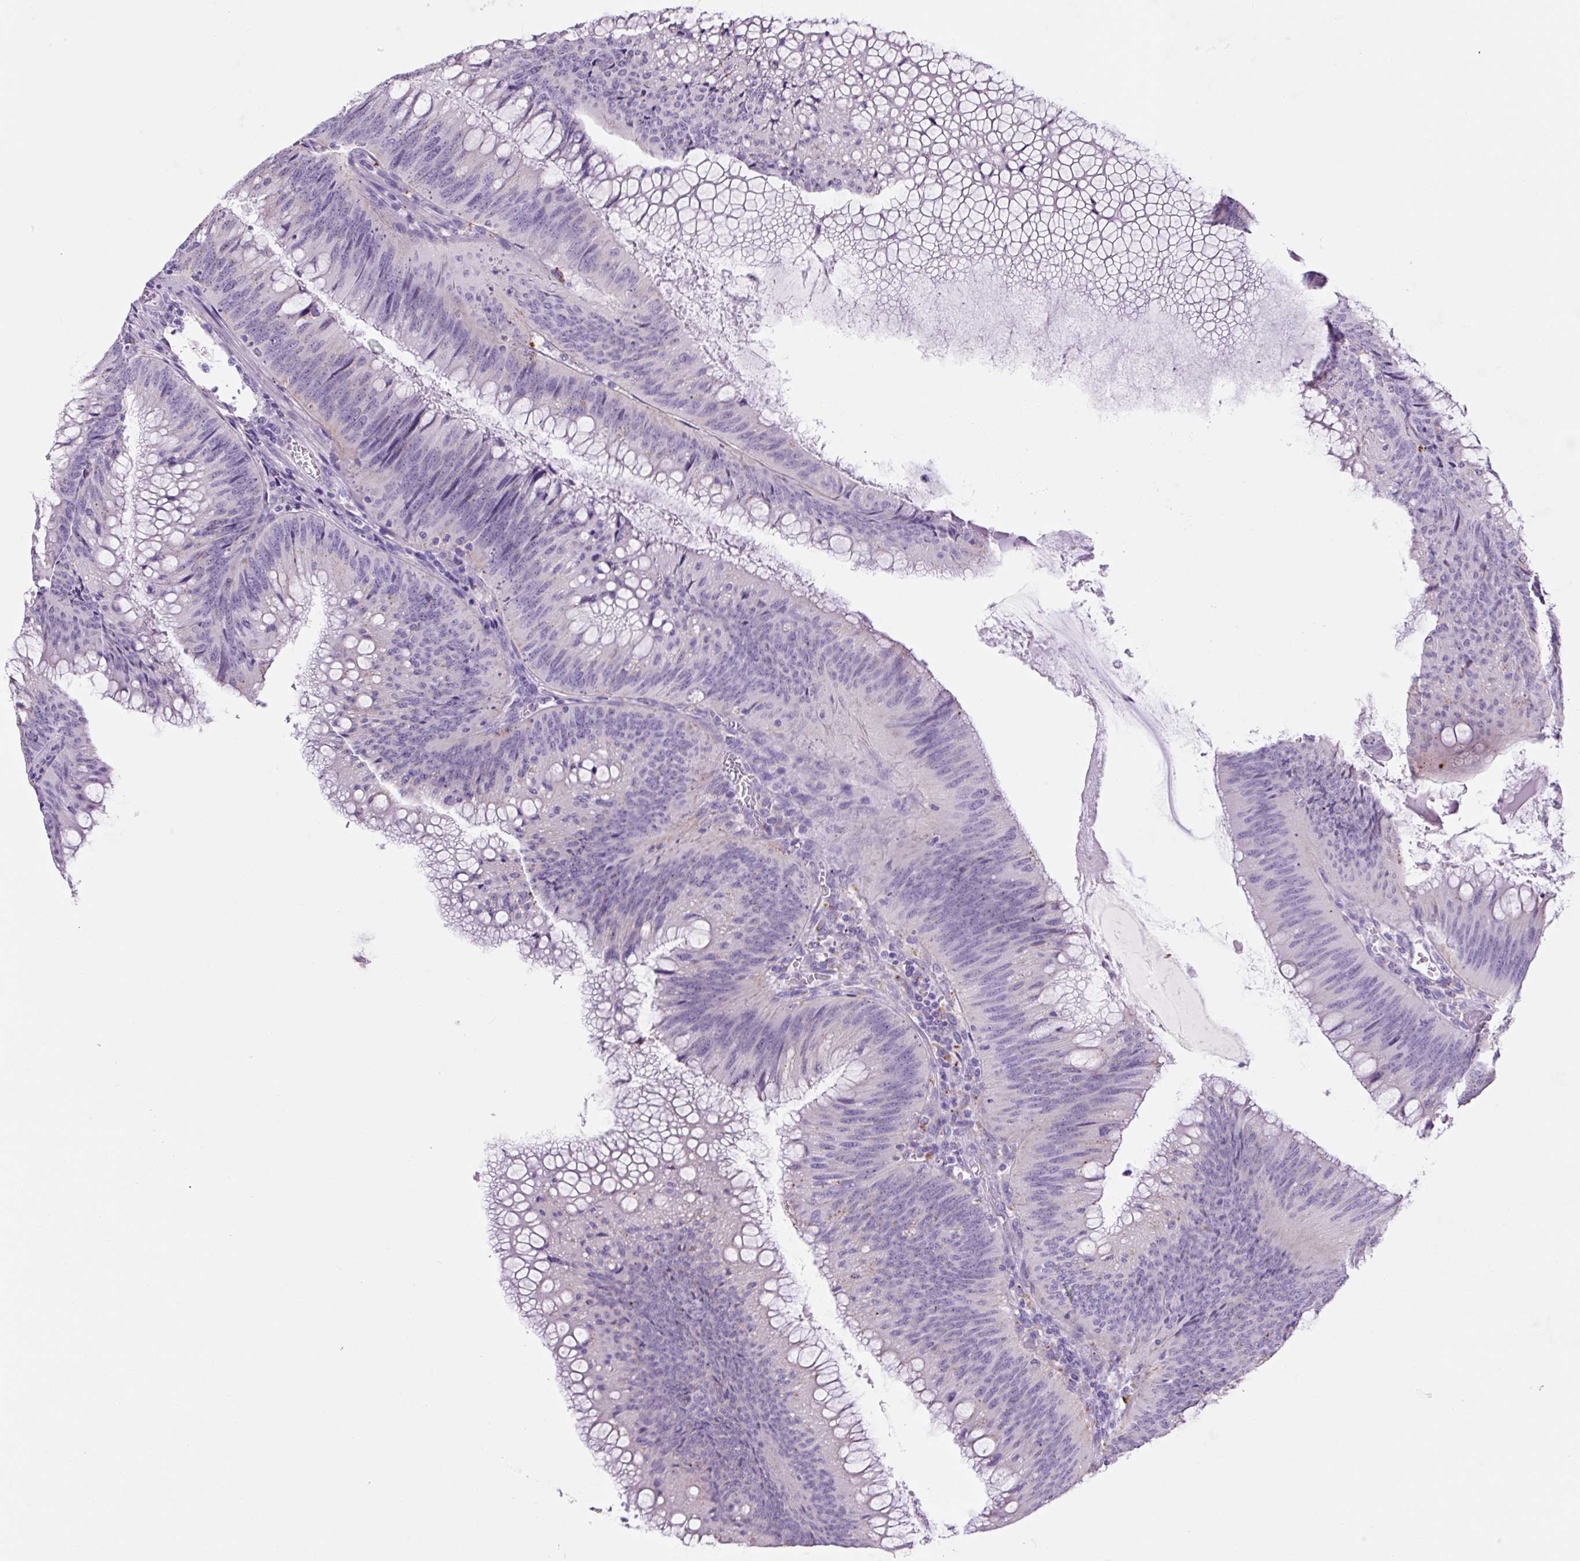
{"staining": {"intensity": "negative", "quantity": "none", "location": "none"}, "tissue": "colorectal cancer", "cell_type": "Tumor cells", "image_type": "cancer", "snomed": [{"axis": "morphology", "description": "Adenocarcinoma, NOS"}, {"axis": "topography", "description": "Rectum"}], "caption": "The immunohistochemistry (IHC) photomicrograph has no significant staining in tumor cells of adenocarcinoma (colorectal) tissue.", "gene": "LCN10", "patient": {"sex": "female", "age": 72}}